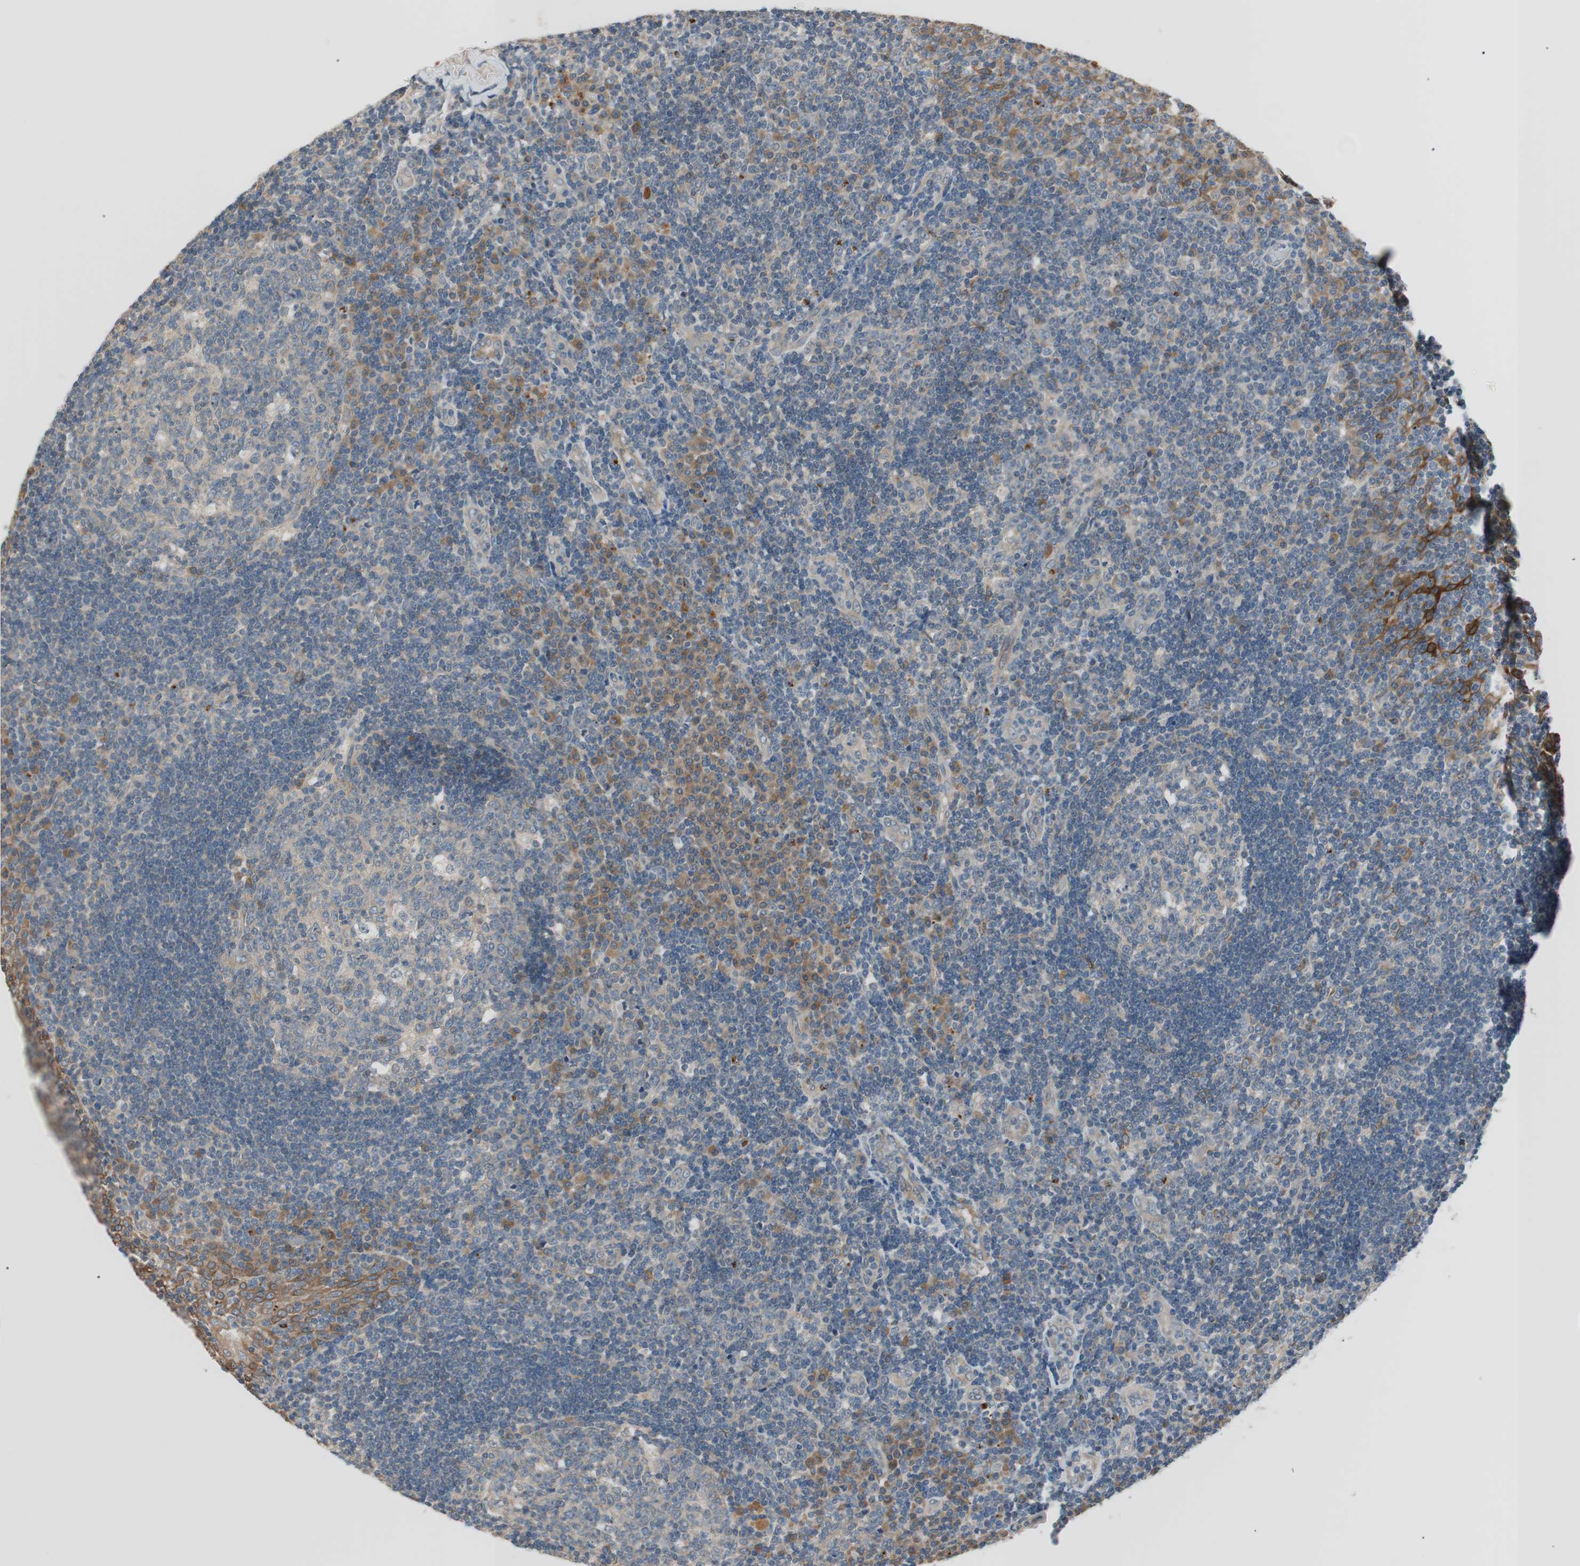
{"staining": {"intensity": "weak", "quantity": "<25%", "location": "cytoplasmic/membranous"}, "tissue": "tonsil", "cell_type": "Germinal center cells", "image_type": "normal", "snomed": [{"axis": "morphology", "description": "Normal tissue, NOS"}, {"axis": "topography", "description": "Tonsil"}], "caption": "DAB (3,3'-diaminobenzidine) immunohistochemical staining of unremarkable tonsil reveals no significant staining in germinal center cells.", "gene": "FADS2", "patient": {"sex": "female", "age": 40}}